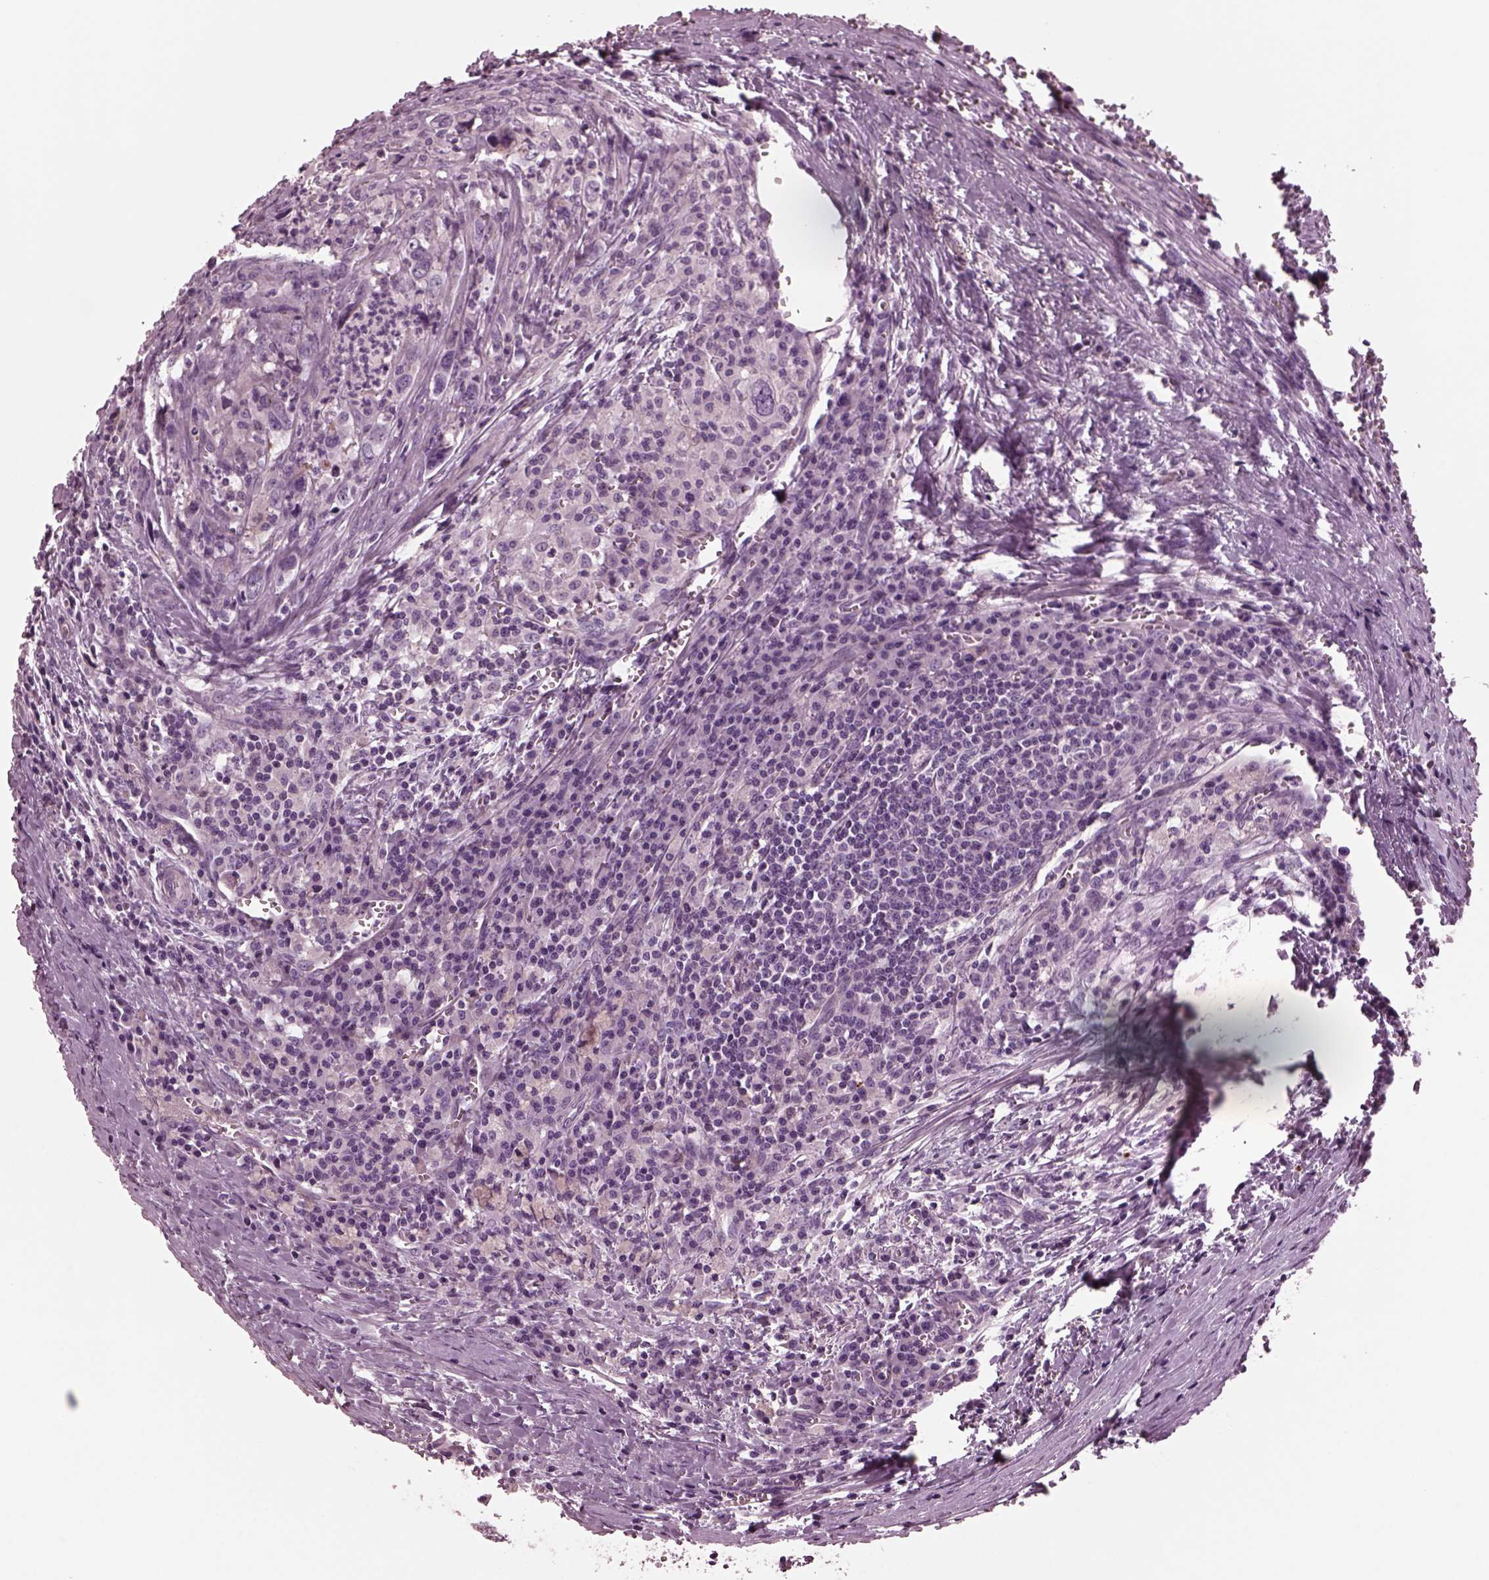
{"staining": {"intensity": "moderate", "quantity": "<25%", "location": "cytoplasmic/membranous"}, "tissue": "colorectal cancer", "cell_type": "Tumor cells", "image_type": "cancer", "snomed": [{"axis": "morphology", "description": "Adenocarcinoma, NOS"}, {"axis": "topography", "description": "Colon"}], "caption": "The image shows a brown stain indicating the presence of a protein in the cytoplasmic/membranous of tumor cells in adenocarcinoma (colorectal).", "gene": "GDF11", "patient": {"sex": "female", "age": 82}}